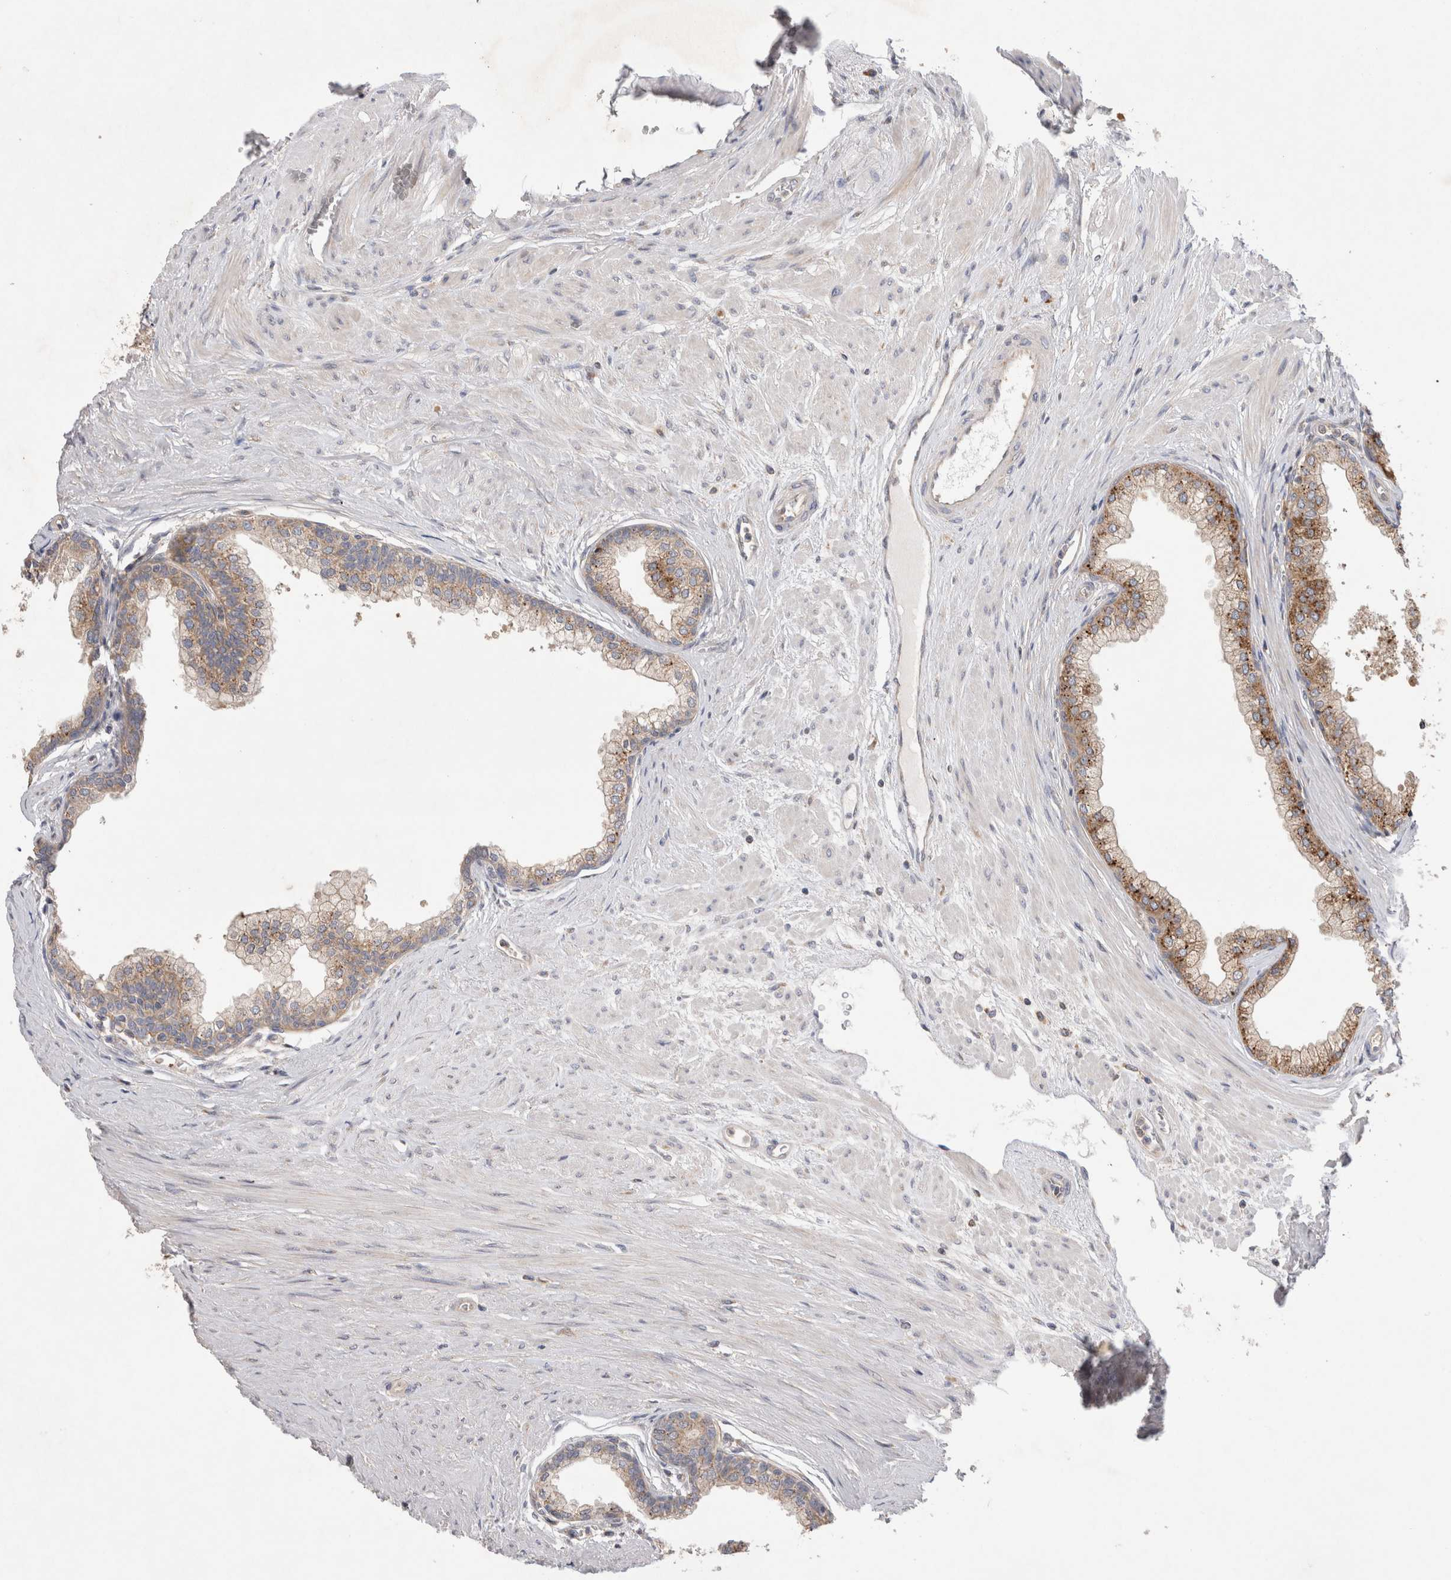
{"staining": {"intensity": "moderate", "quantity": ">75%", "location": "cytoplasmic/membranous"}, "tissue": "prostate", "cell_type": "Glandular cells", "image_type": "normal", "snomed": [{"axis": "morphology", "description": "Normal tissue, NOS"}, {"axis": "morphology", "description": "Urothelial carcinoma, Low grade"}, {"axis": "topography", "description": "Urinary bladder"}, {"axis": "topography", "description": "Prostate"}], "caption": "Prostate stained for a protein exhibits moderate cytoplasmic/membranous positivity in glandular cells.", "gene": "TBC1D16", "patient": {"sex": "male", "age": 60}}